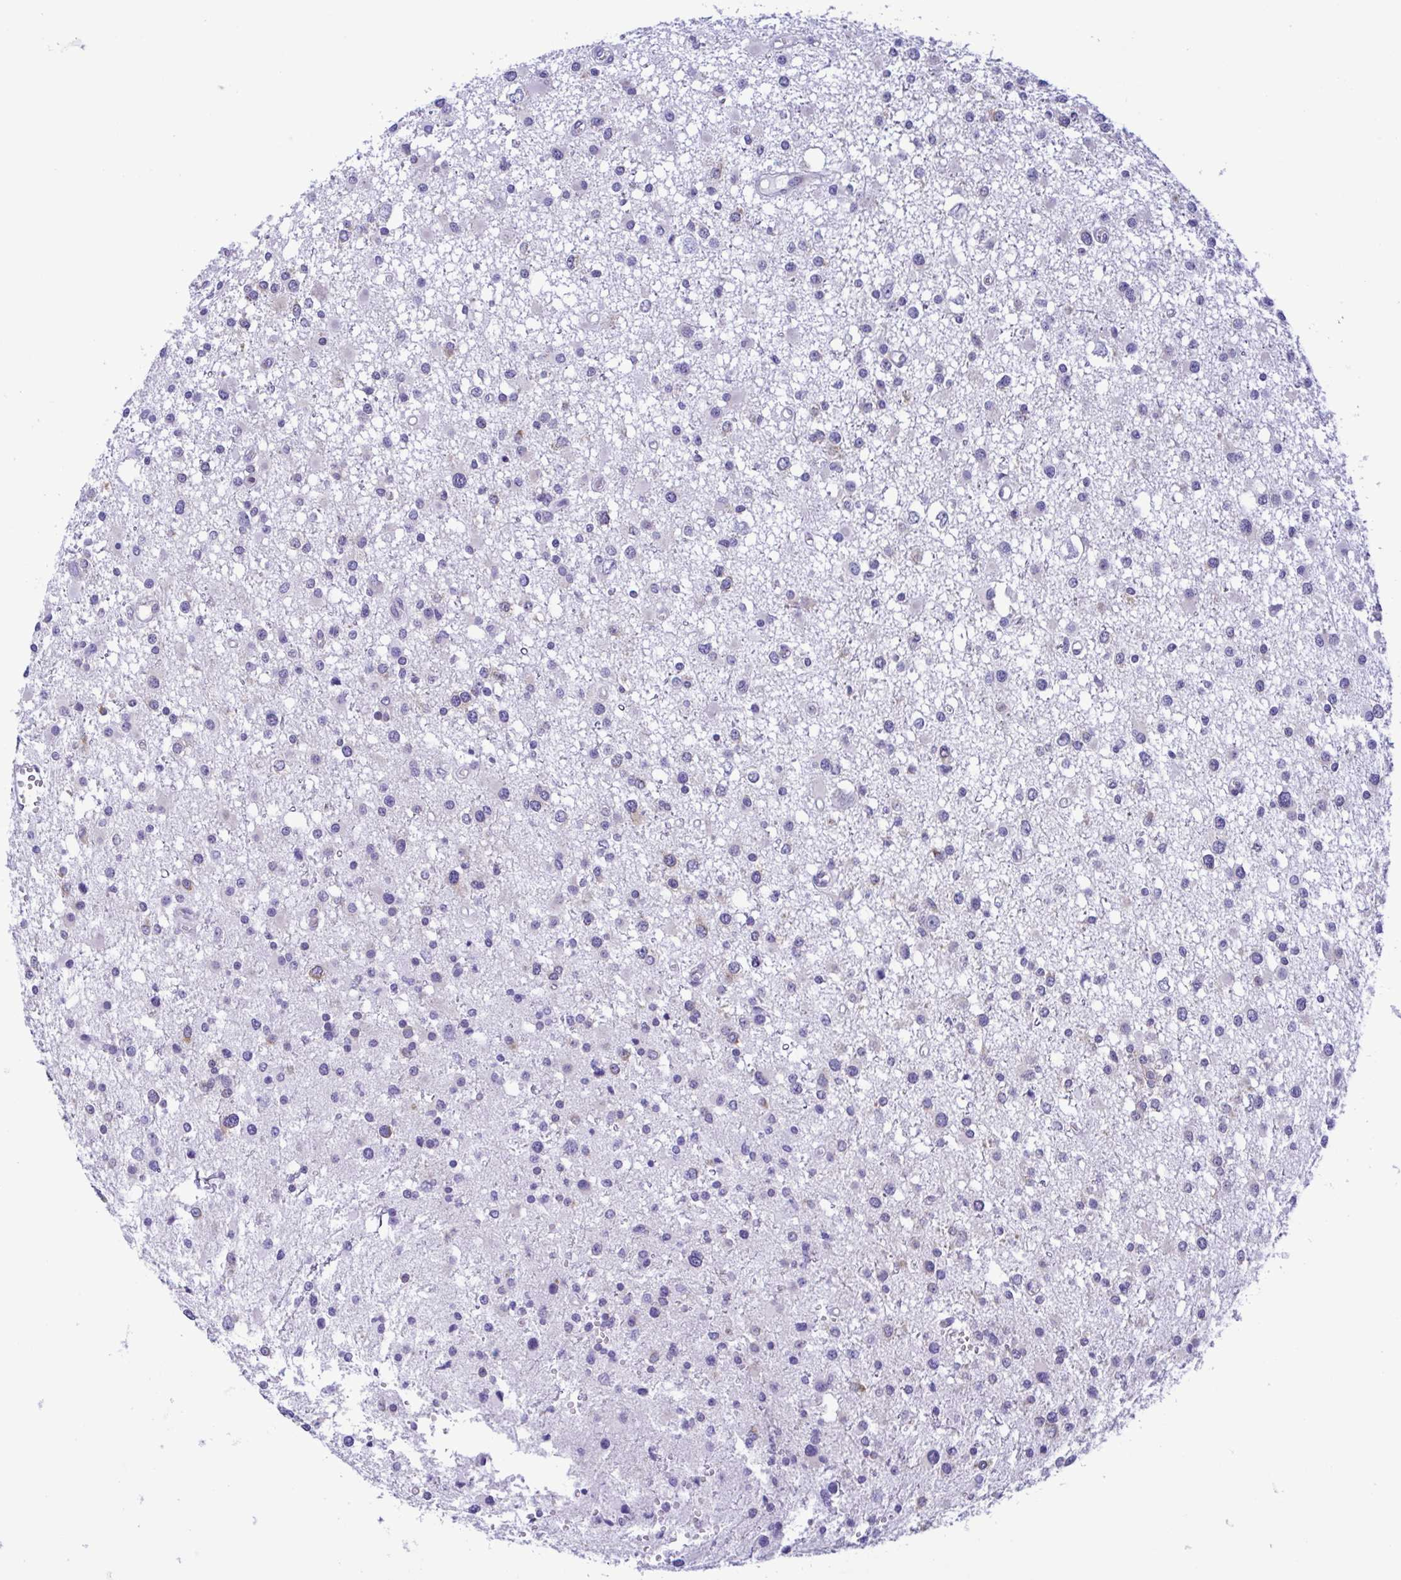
{"staining": {"intensity": "negative", "quantity": "none", "location": "none"}, "tissue": "glioma", "cell_type": "Tumor cells", "image_type": "cancer", "snomed": [{"axis": "morphology", "description": "Glioma, malignant, High grade"}, {"axis": "topography", "description": "Brain"}], "caption": "Tumor cells show no significant protein positivity in glioma.", "gene": "TNNI3", "patient": {"sex": "male", "age": 54}}